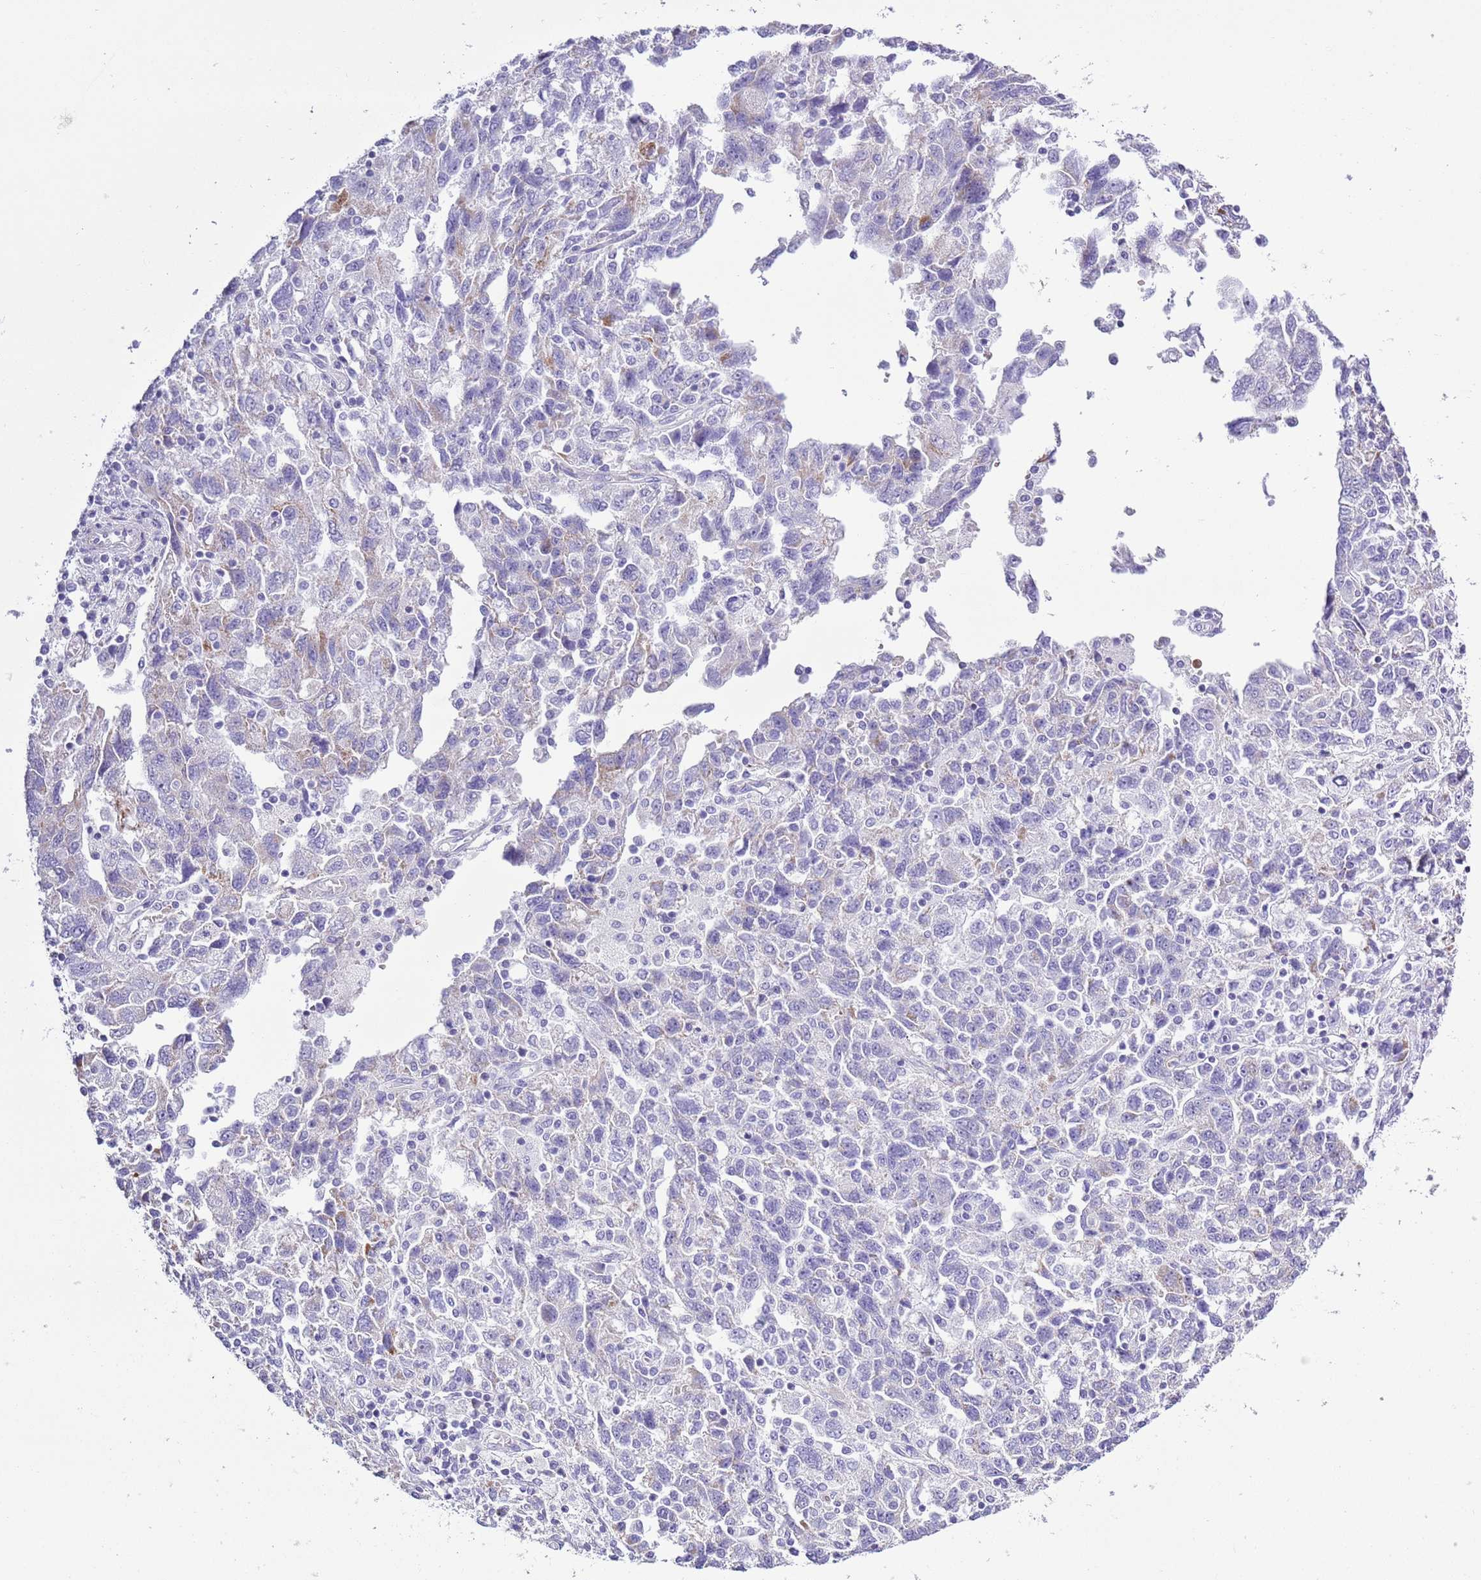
{"staining": {"intensity": "negative", "quantity": "none", "location": "none"}, "tissue": "ovarian cancer", "cell_type": "Tumor cells", "image_type": "cancer", "snomed": [{"axis": "morphology", "description": "Carcinoma, NOS"}, {"axis": "morphology", "description": "Cystadenocarcinoma, serous, NOS"}, {"axis": "topography", "description": "Ovary"}], "caption": "IHC micrograph of neoplastic tissue: ovarian cancer (carcinoma) stained with DAB (3,3'-diaminobenzidine) shows no significant protein staining in tumor cells.", "gene": "MOCOS", "patient": {"sex": "female", "age": 69}}